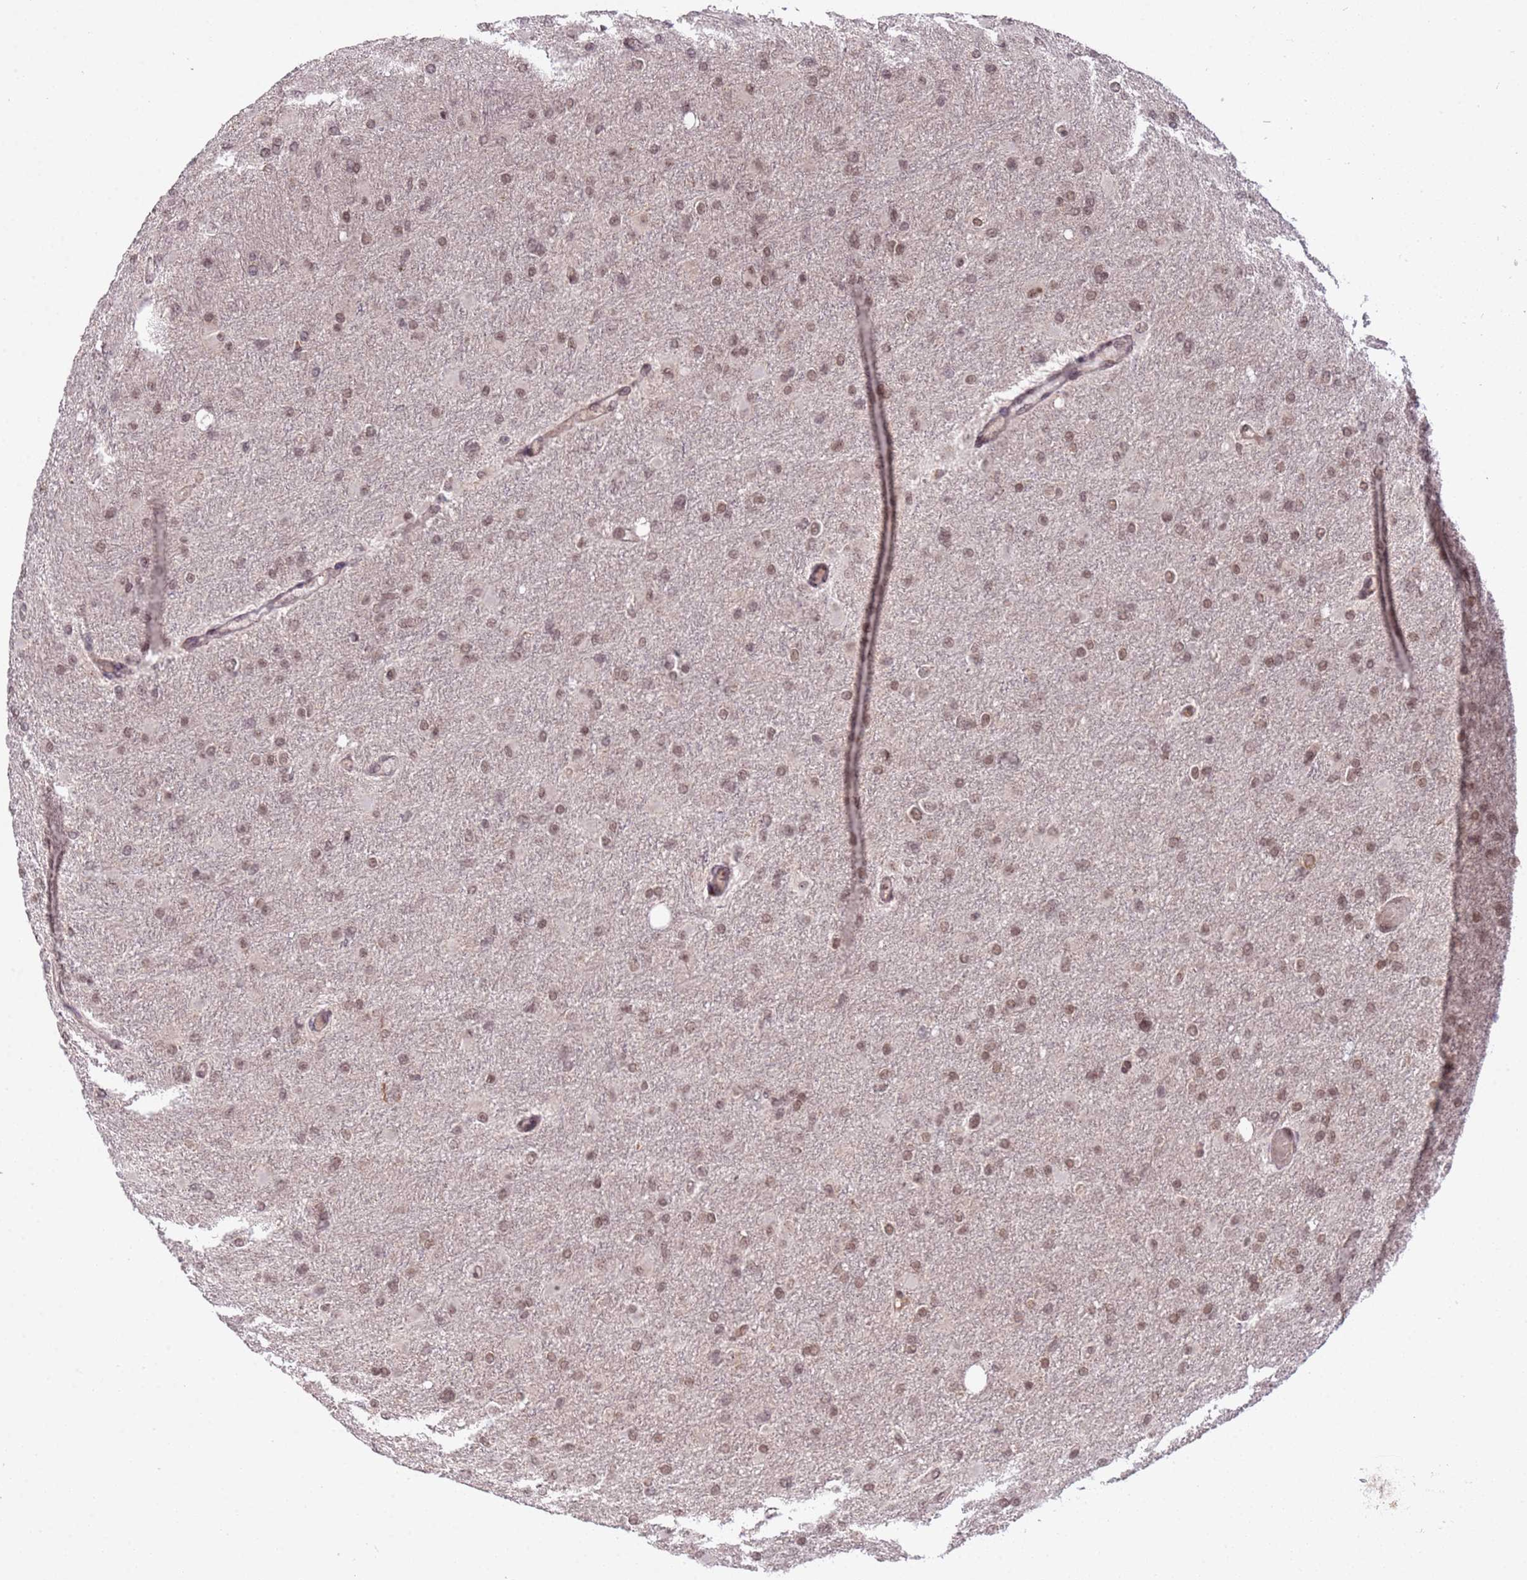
{"staining": {"intensity": "moderate", "quantity": ">75%", "location": "nuclear"}, "tissue": "glioma", "cell_type": "Tumor cells", "image_type": "cancer", "snomed": [{"axis": "morphology", "description": "Glioma, malignant, High grade"}, {"axis": "topography", "description": "Cerebral cortex"}], "caption": "The image displays immunohistochemical staining of high-grade glioma (malignant). There is moderate nuclear staining is seen in about >75% of tumor cells. (Stains: DAB (3,3'-diaminobenzidine) in brown, nuclei in blue, Microscopy: brightfield microscopy at high magnification).", "gene": "PPM1H", "patient": {"sex": "female", "age": 36}}